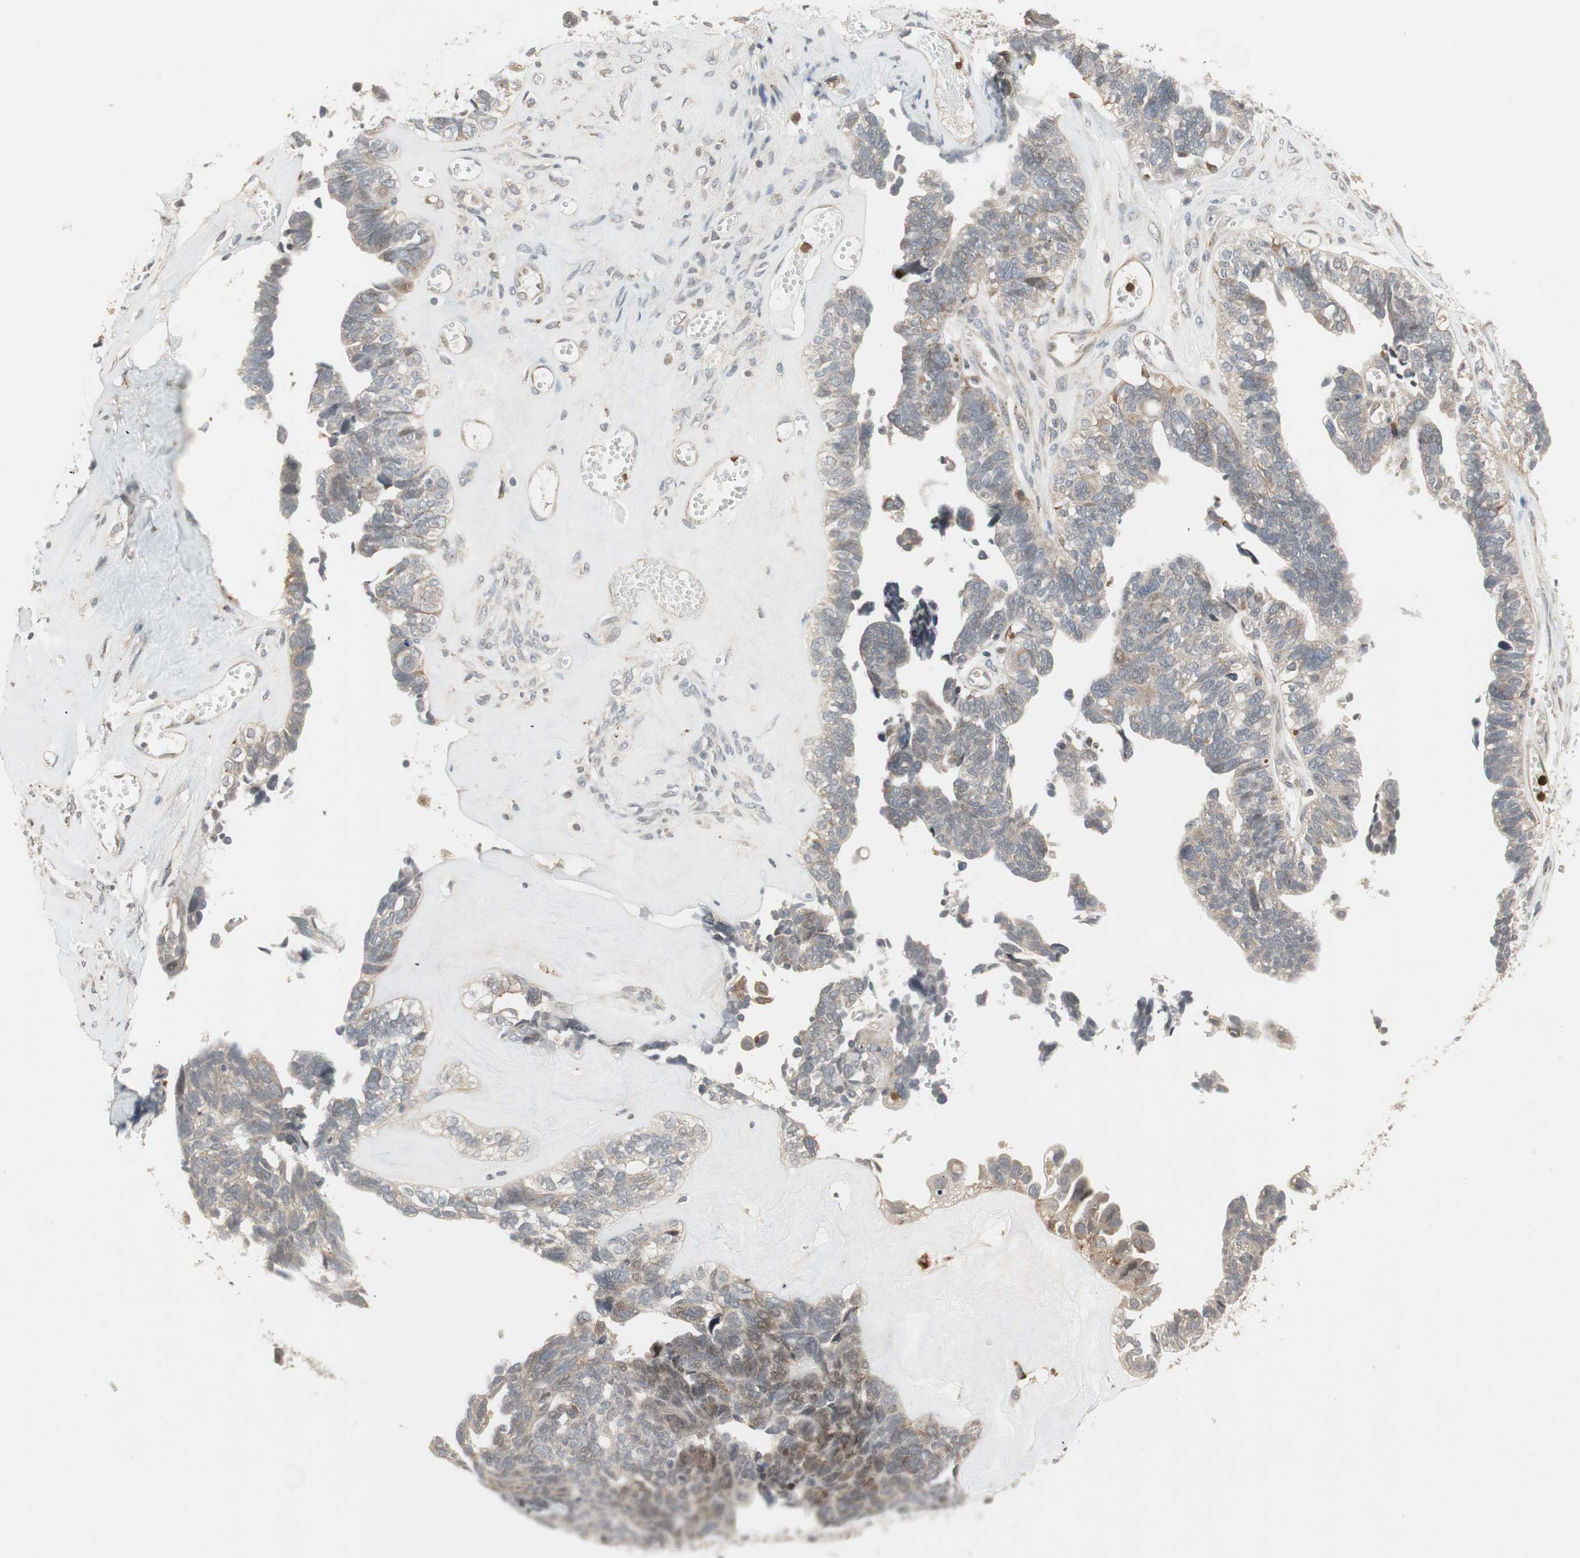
{"staining": {"intensity": "weak", "quantity": "<25%", "location": "cytoplasmic/membranous,nuclear"}, "tissue": "ovarian cancer", "cell_type": "Tumor cells", "image_type": "cancer", "snomed": [{"axis": "morphology", "description": "Cystadenocarcinoma, serous, NOS"}, {"axis": "topography", "description": "Ovary"}], "caption": "Ovarian serous cystadenocarcinoma was stained to show a protein in brown. There is no significant expression in tumor cells.", "gene": "SNX4", "patient": {"sex": "female", "age": 79}}